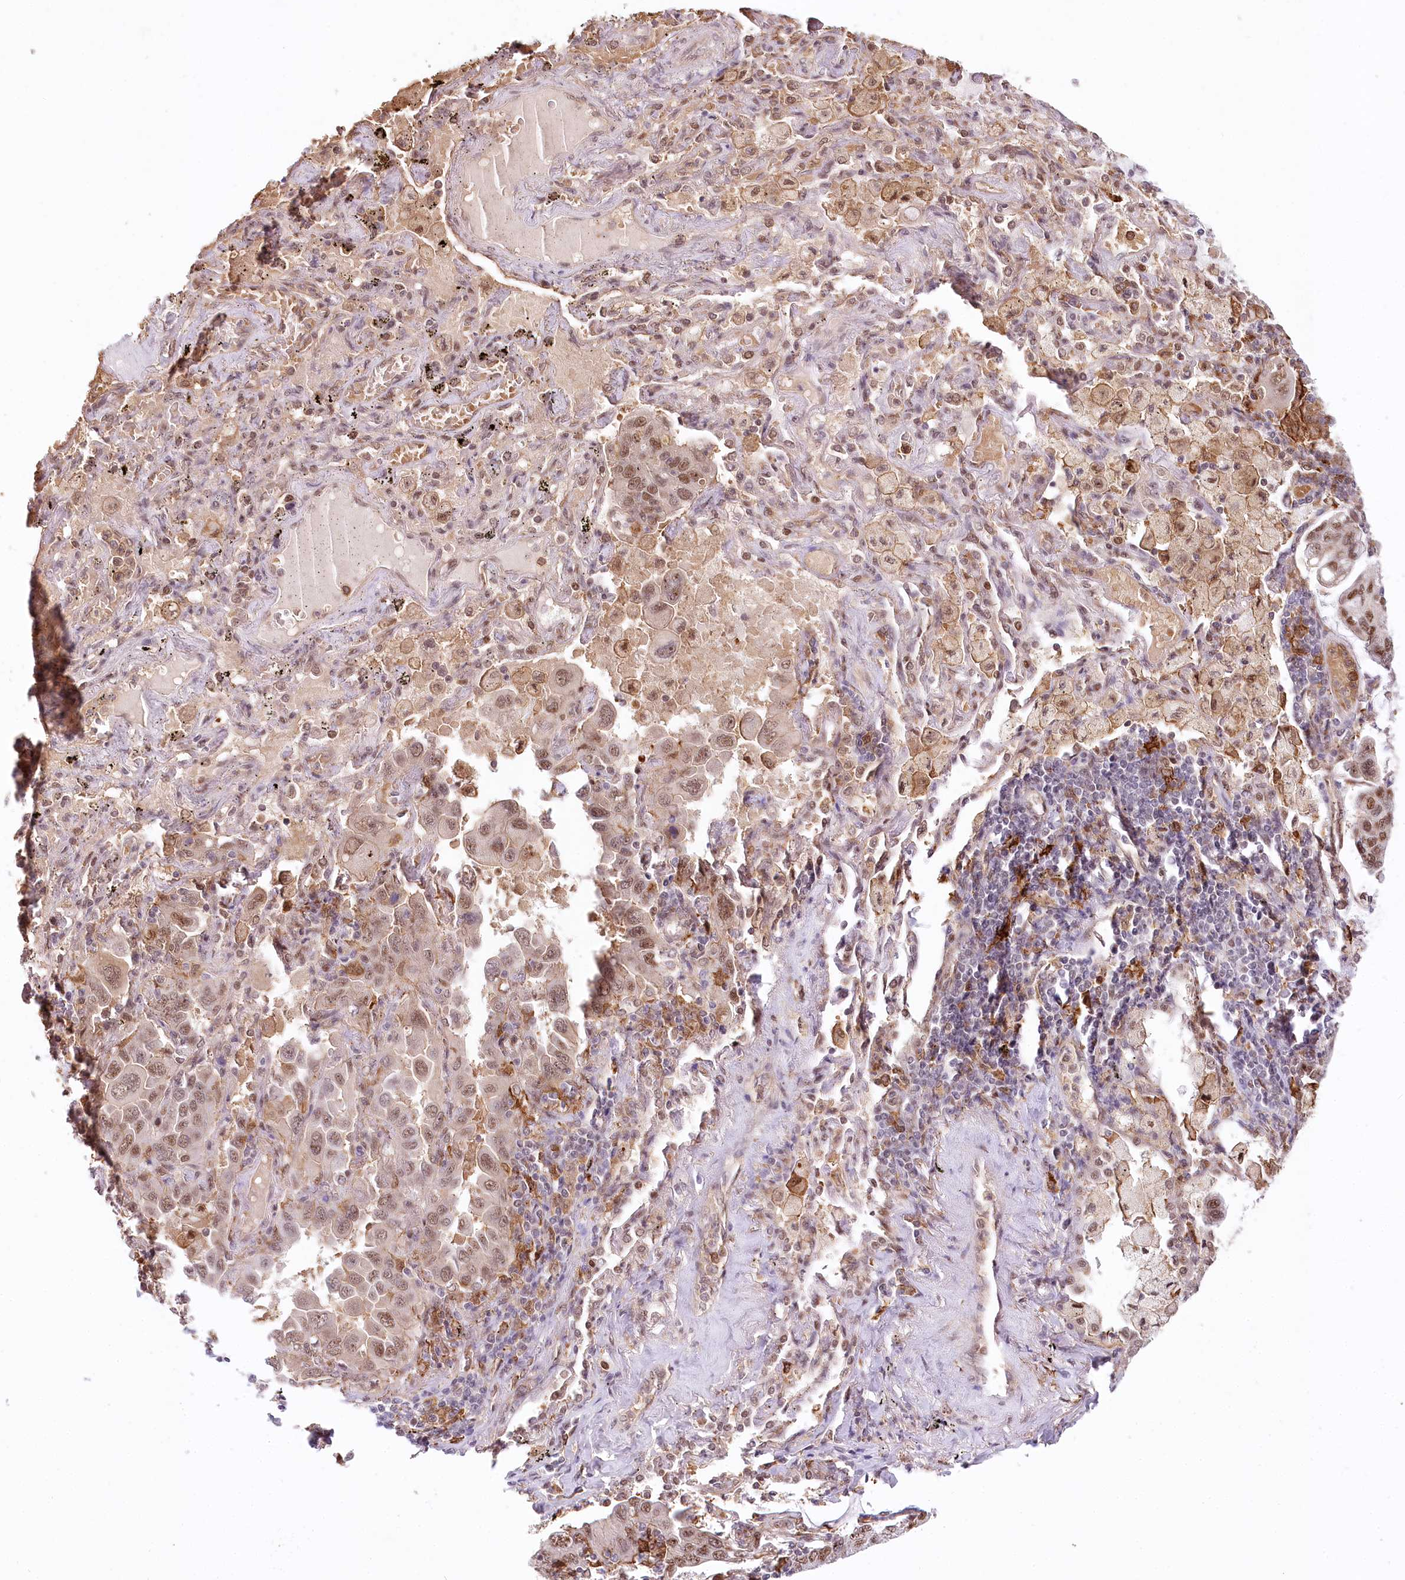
{"staining": {"intensity": "moderate", "quantity": ">75%", "location": "nuclear"}, "tissue": "lung cancer", "cell_type": "Tumor cells", "image_type": "cancer", "snomed": [{"axis": "morphology", "description": "Adenocarcinoma, NOS"}, {"axis": "topography", "description": "Lung"}], "caption": "Lung cancer (adenocarcinoma) stained with immunohistochemistry demonstrates moderate nuclear expression in about >75% of tumor cells.", "gene": "TUBGCP2", "patient": {"sex": "male", "age": 64}}